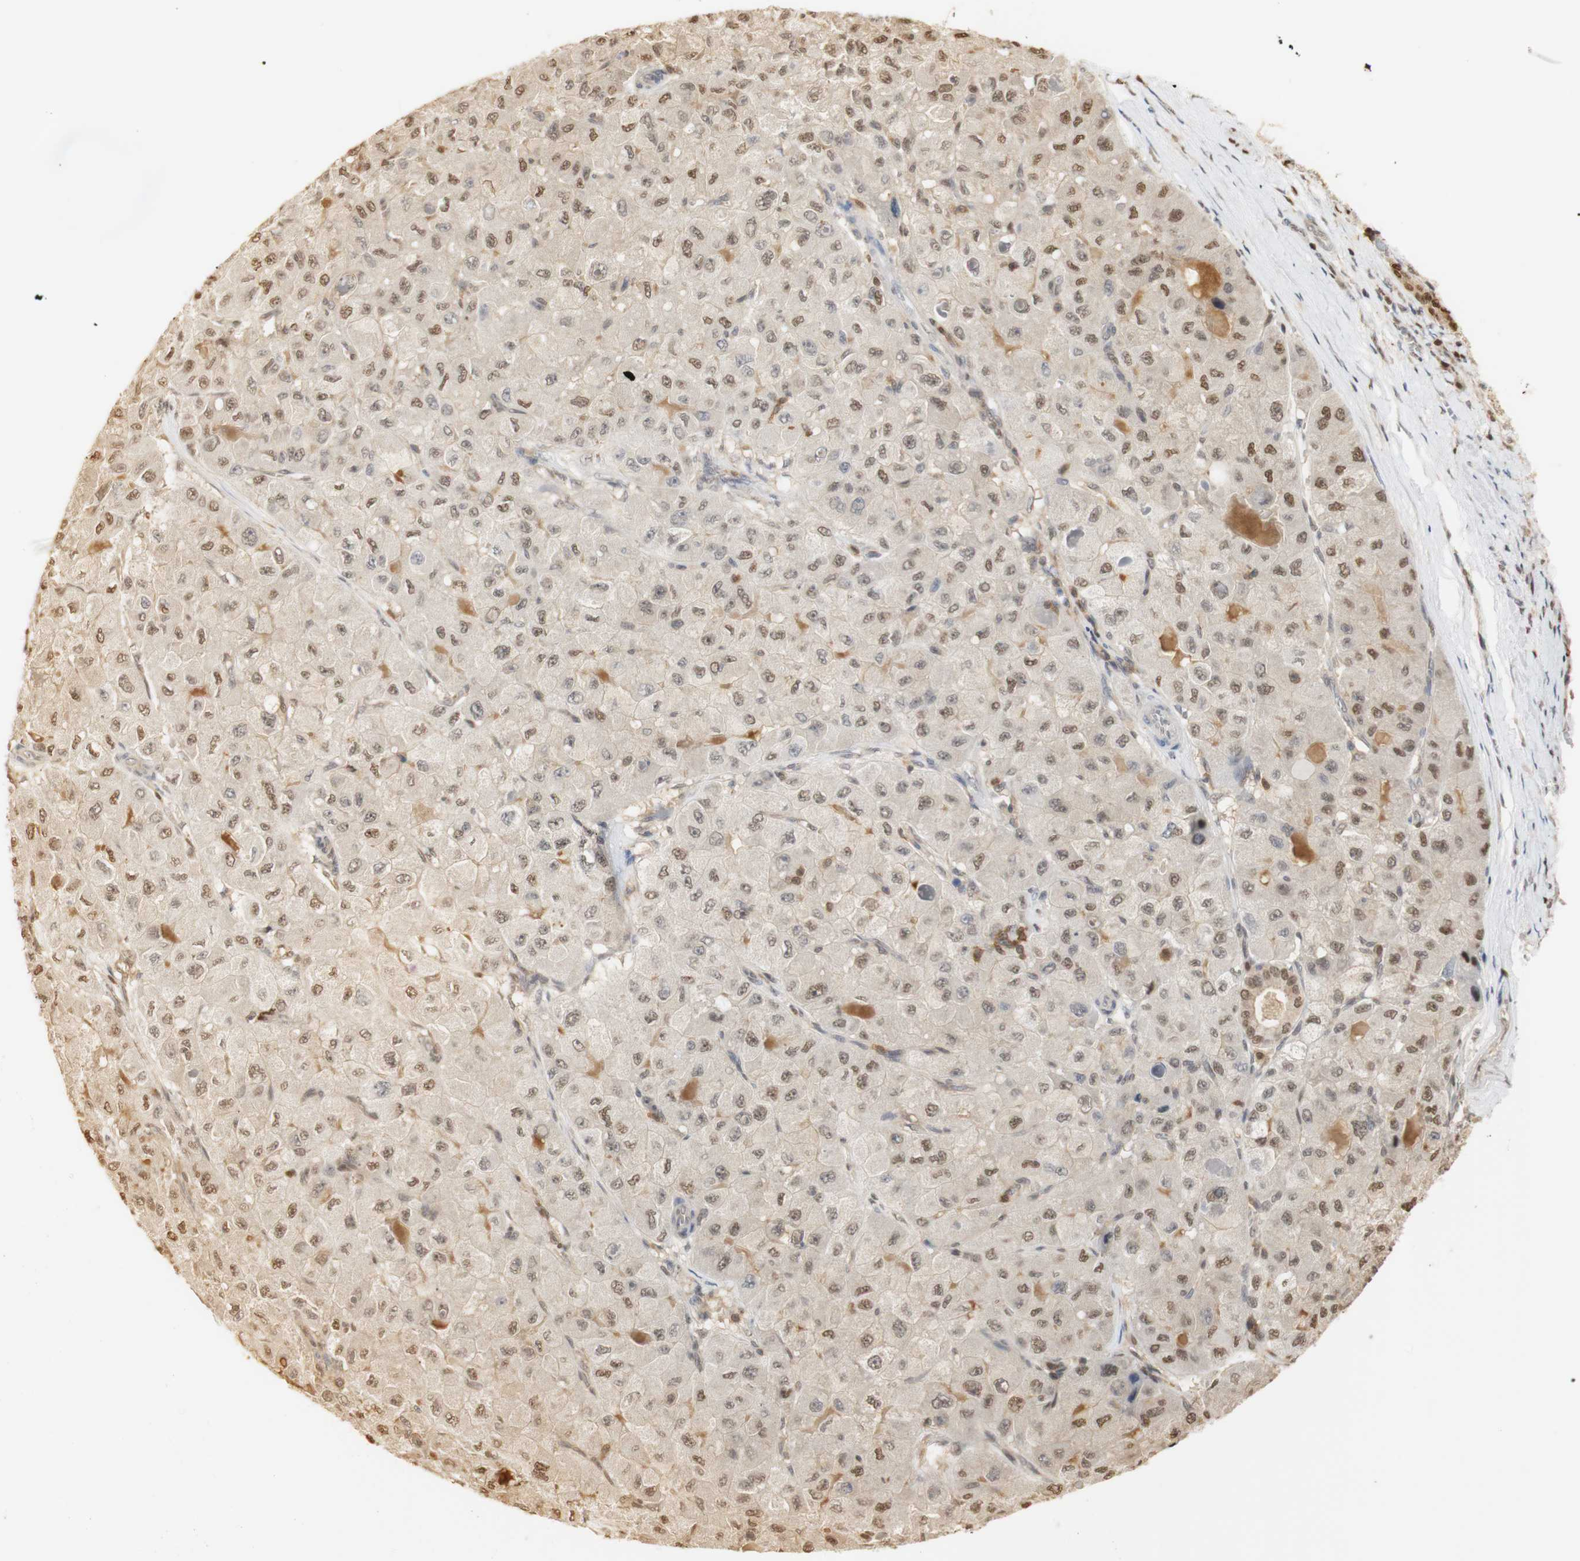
{"staining": {"intensity": "weak", "quantity": ">75%", "location": "cytoplasmic/membranous,nuclear"}, "tissue": "liver cancer", "cell_type": "Tumor cells", "image_type": "cancer", "snomed": [{"axis": "morphology", "description": "Carcinoma, Hepatocellular, NOS"}, {"axis": "topography", "description": "Liver"}], "caption": "IHC of human liver cancer displays low levels of weak cytoplasmic/membranous and nuclear staining in about >75% of tumor cells.", "gene": "NAP1L4", "patient": {"sex": "male", "age": 80}}